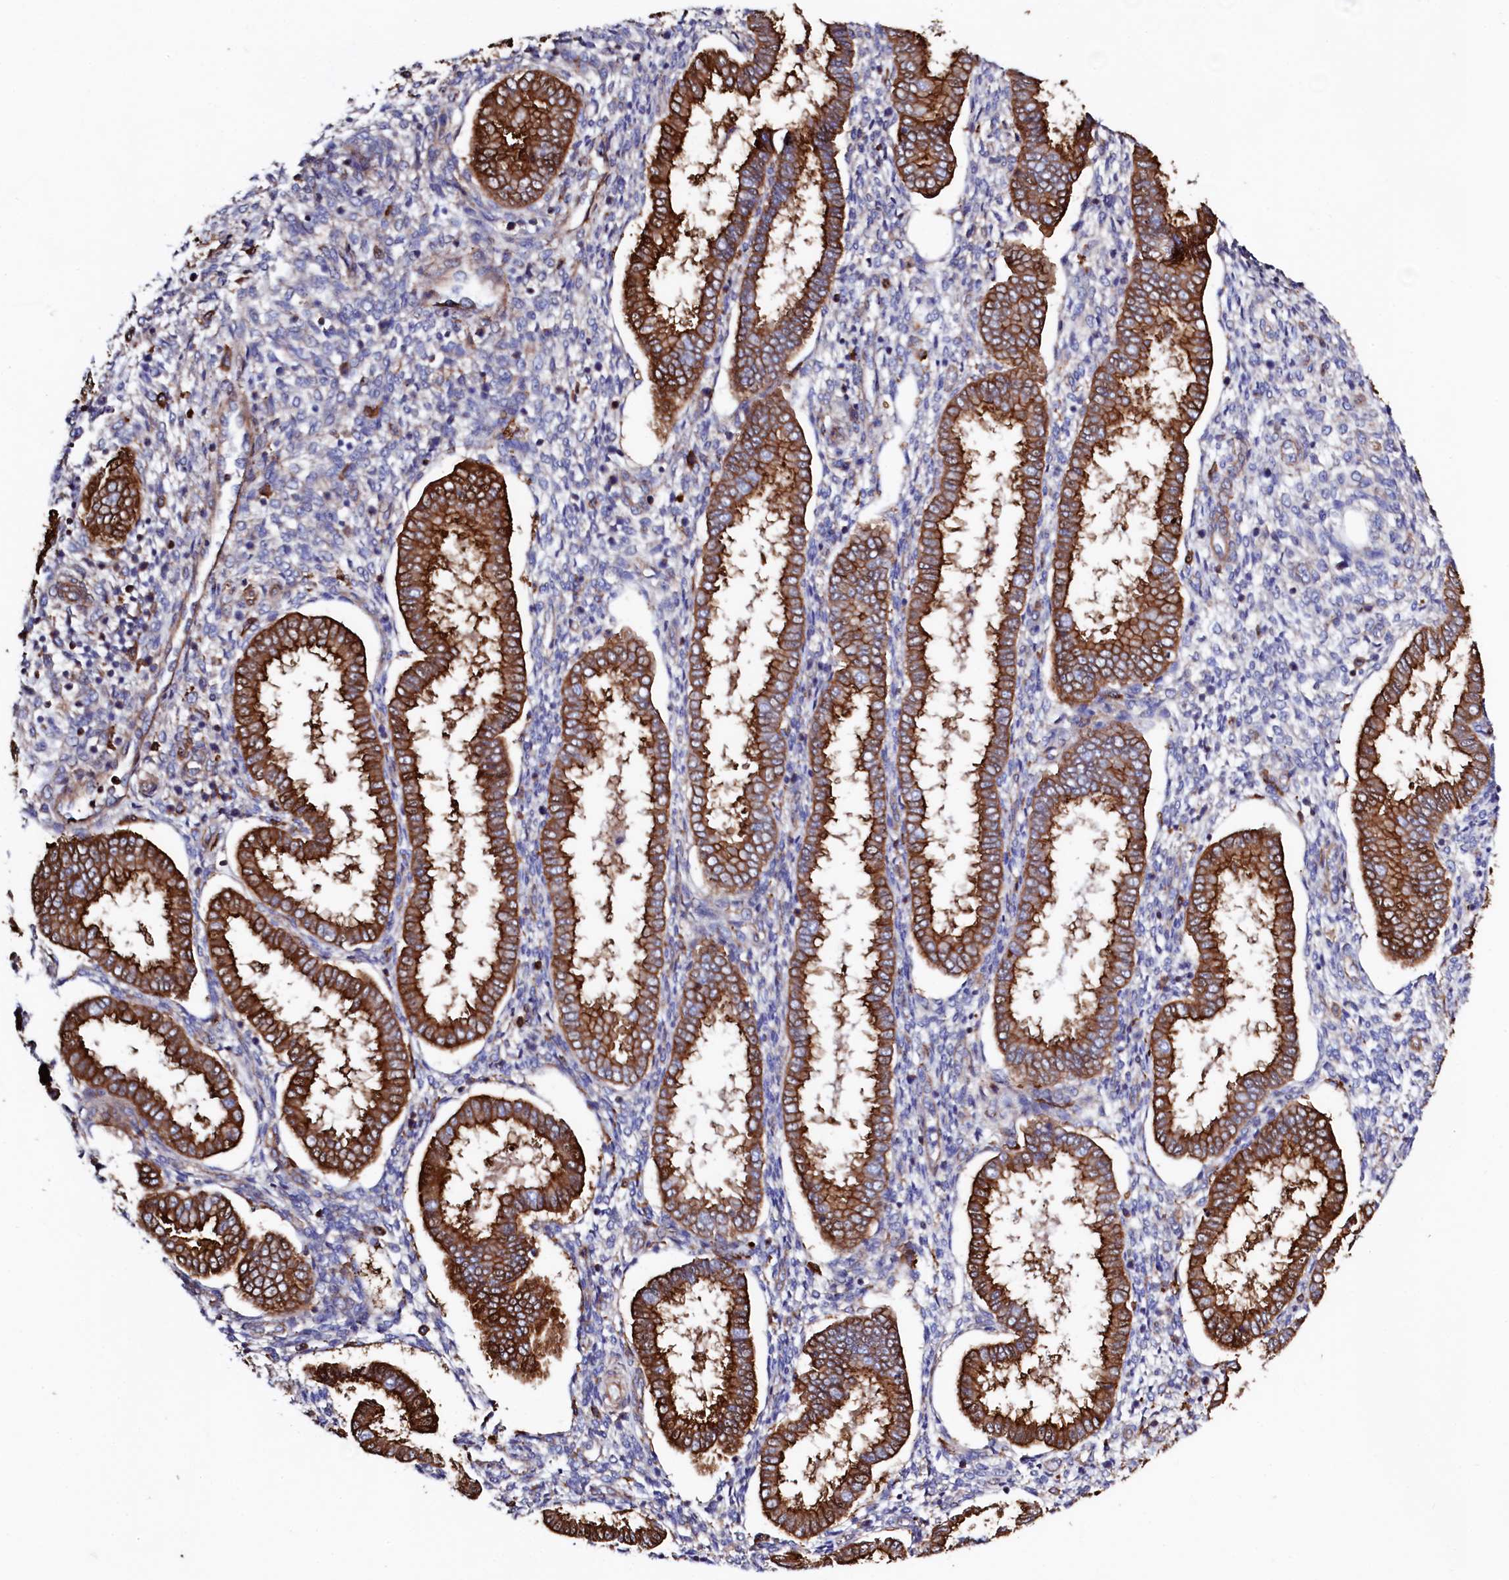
{"staining": {"intensity": "negative", "quantity": "none", "location": "none"}, "tissue": "endometrium", "cell_type": "Cells in endometrial stroma", "image_type": "normal", "snomed": [{"axis": "morphology", "description": "Normal tissue, NOS"}, {"axis": "topography", "description": "Endometrium"}], "caption": "Immunohistochemistry (IHC) of unremarkable endometrium demonstrates no positivity in cells in endometrial stroma.", "gene": "STAMBPL1", "patient": {"sex": "female", "age": 24}}